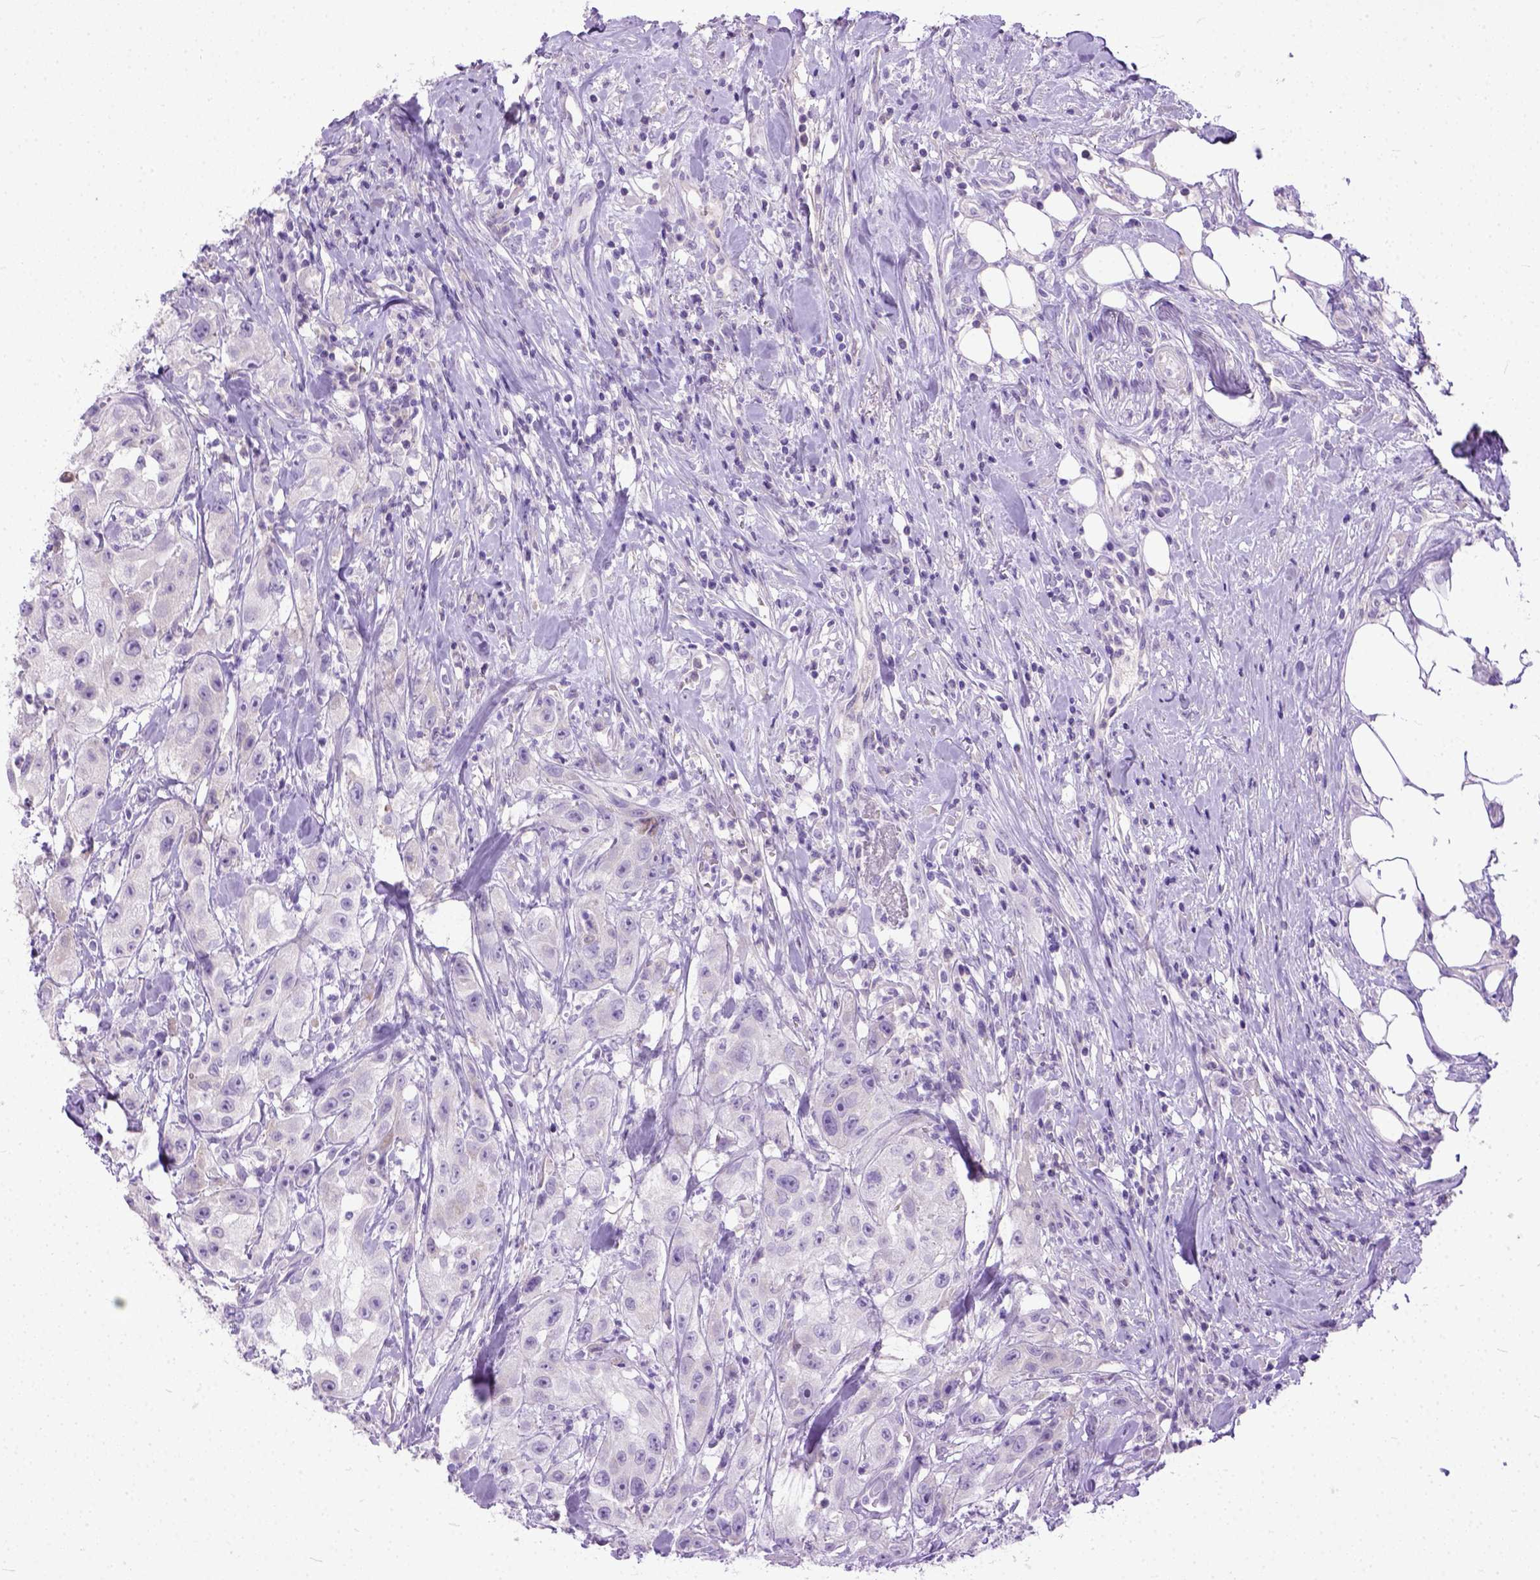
{"staining": {"intensity": "negative", "quantity": "none", "location": "none"}, "tissue": "urothelial cancer", "cell_type": "Tumor cells", "image_type": "cancer", "snomed": [{"axis": "morphology", "description": "Urothelial carcinoma, High grade"}, {"axis": "topography", "description": "Urinary bladder"}], "caption": "Photomicrograph shows no protein positivity in tumor cells of high-grade urothelial carcinoma tissue.", "gene": "PLK5", "patient": {"sex": "male", "age": 79}}